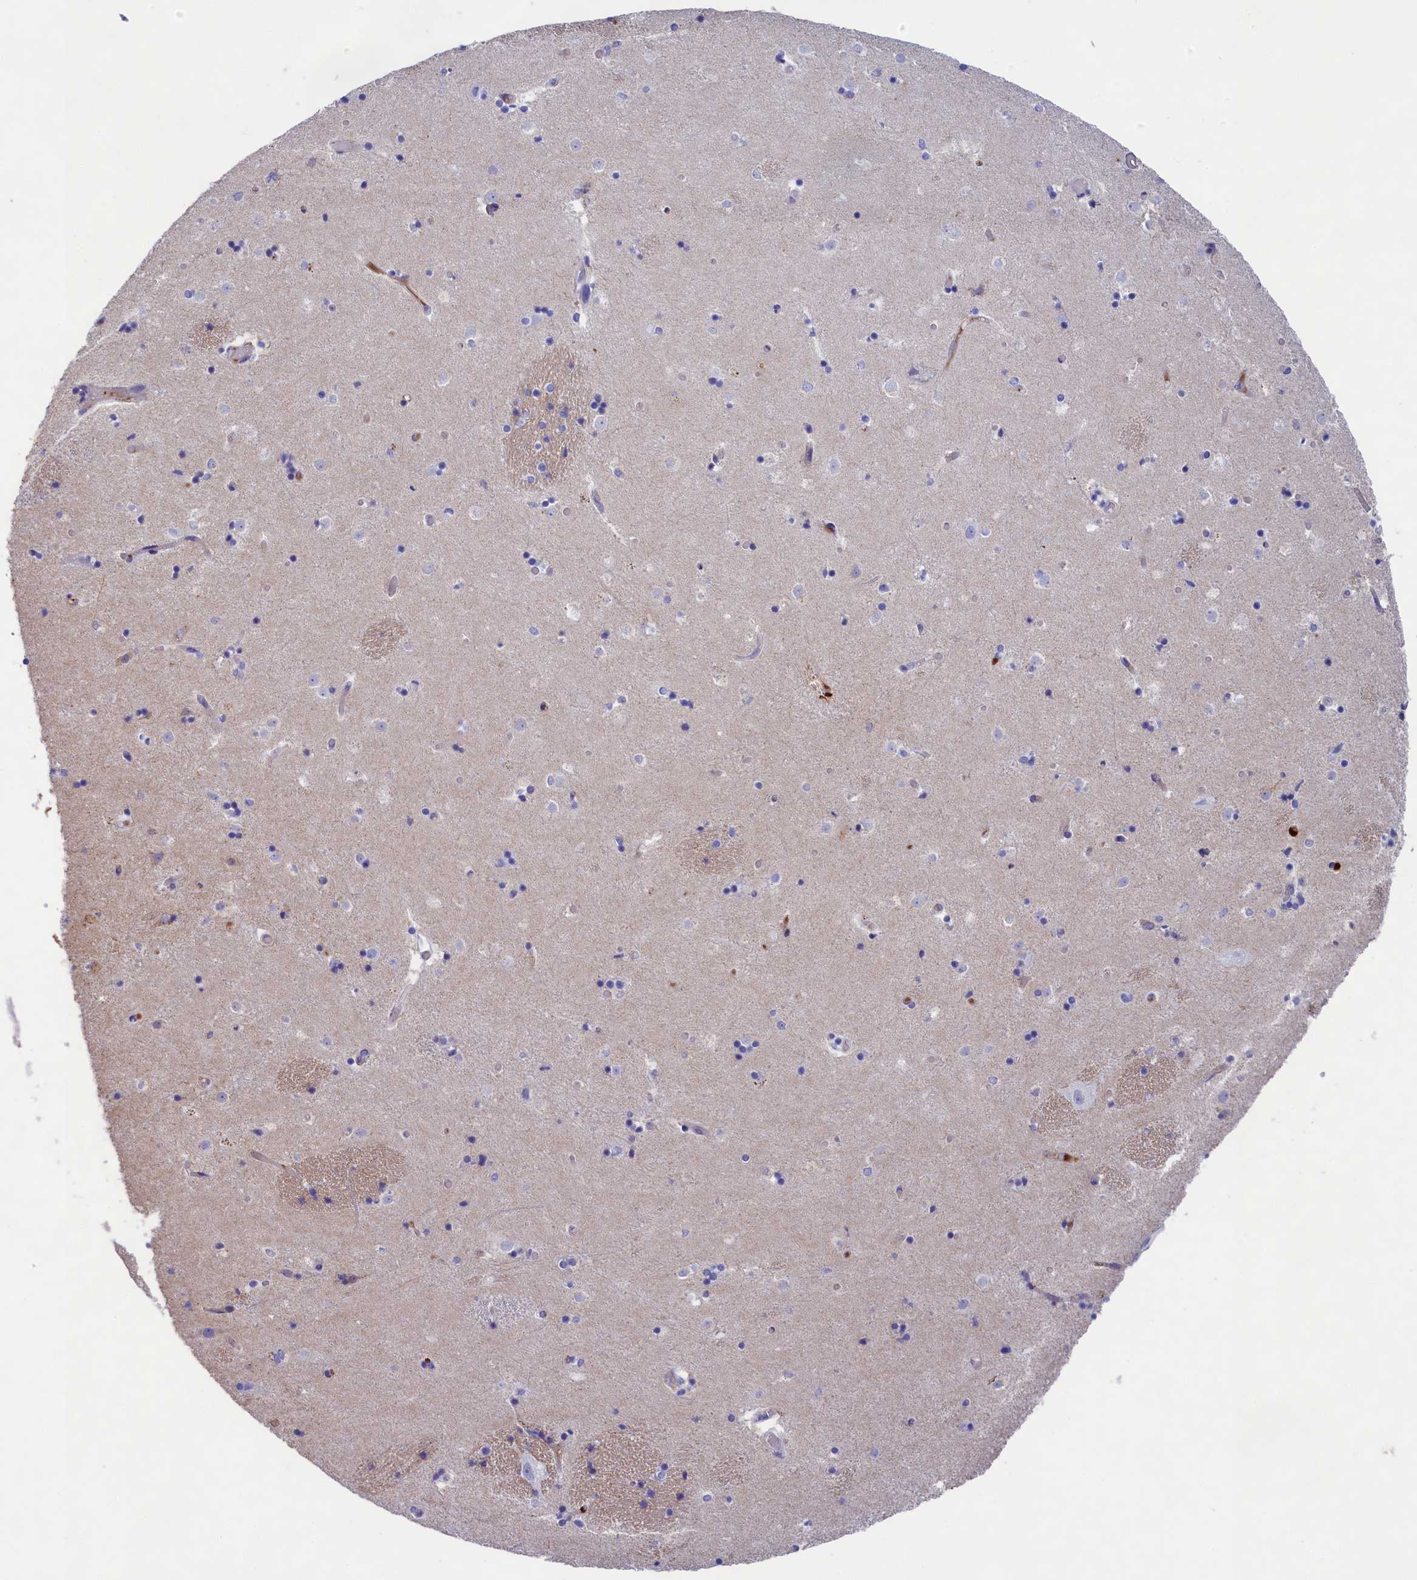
{"staining": {"intensity": "negative", "quantity": "none", "location": "none"}, "tissue": "caudate", "cell_type": "Glial cells", "image_type": "normal", "snomed": [{"axis": "morphology", "description": "Normal tissue, NOS"}, {"axis": "topography", "description": "Lateral ventricle wall"}], "caption": "An image of human caudate is negative for staining in glial cells. (DAB IHC, high magnification).", "gene": "SULT2A1", "patient": {"sex": "female", "age": 52}}